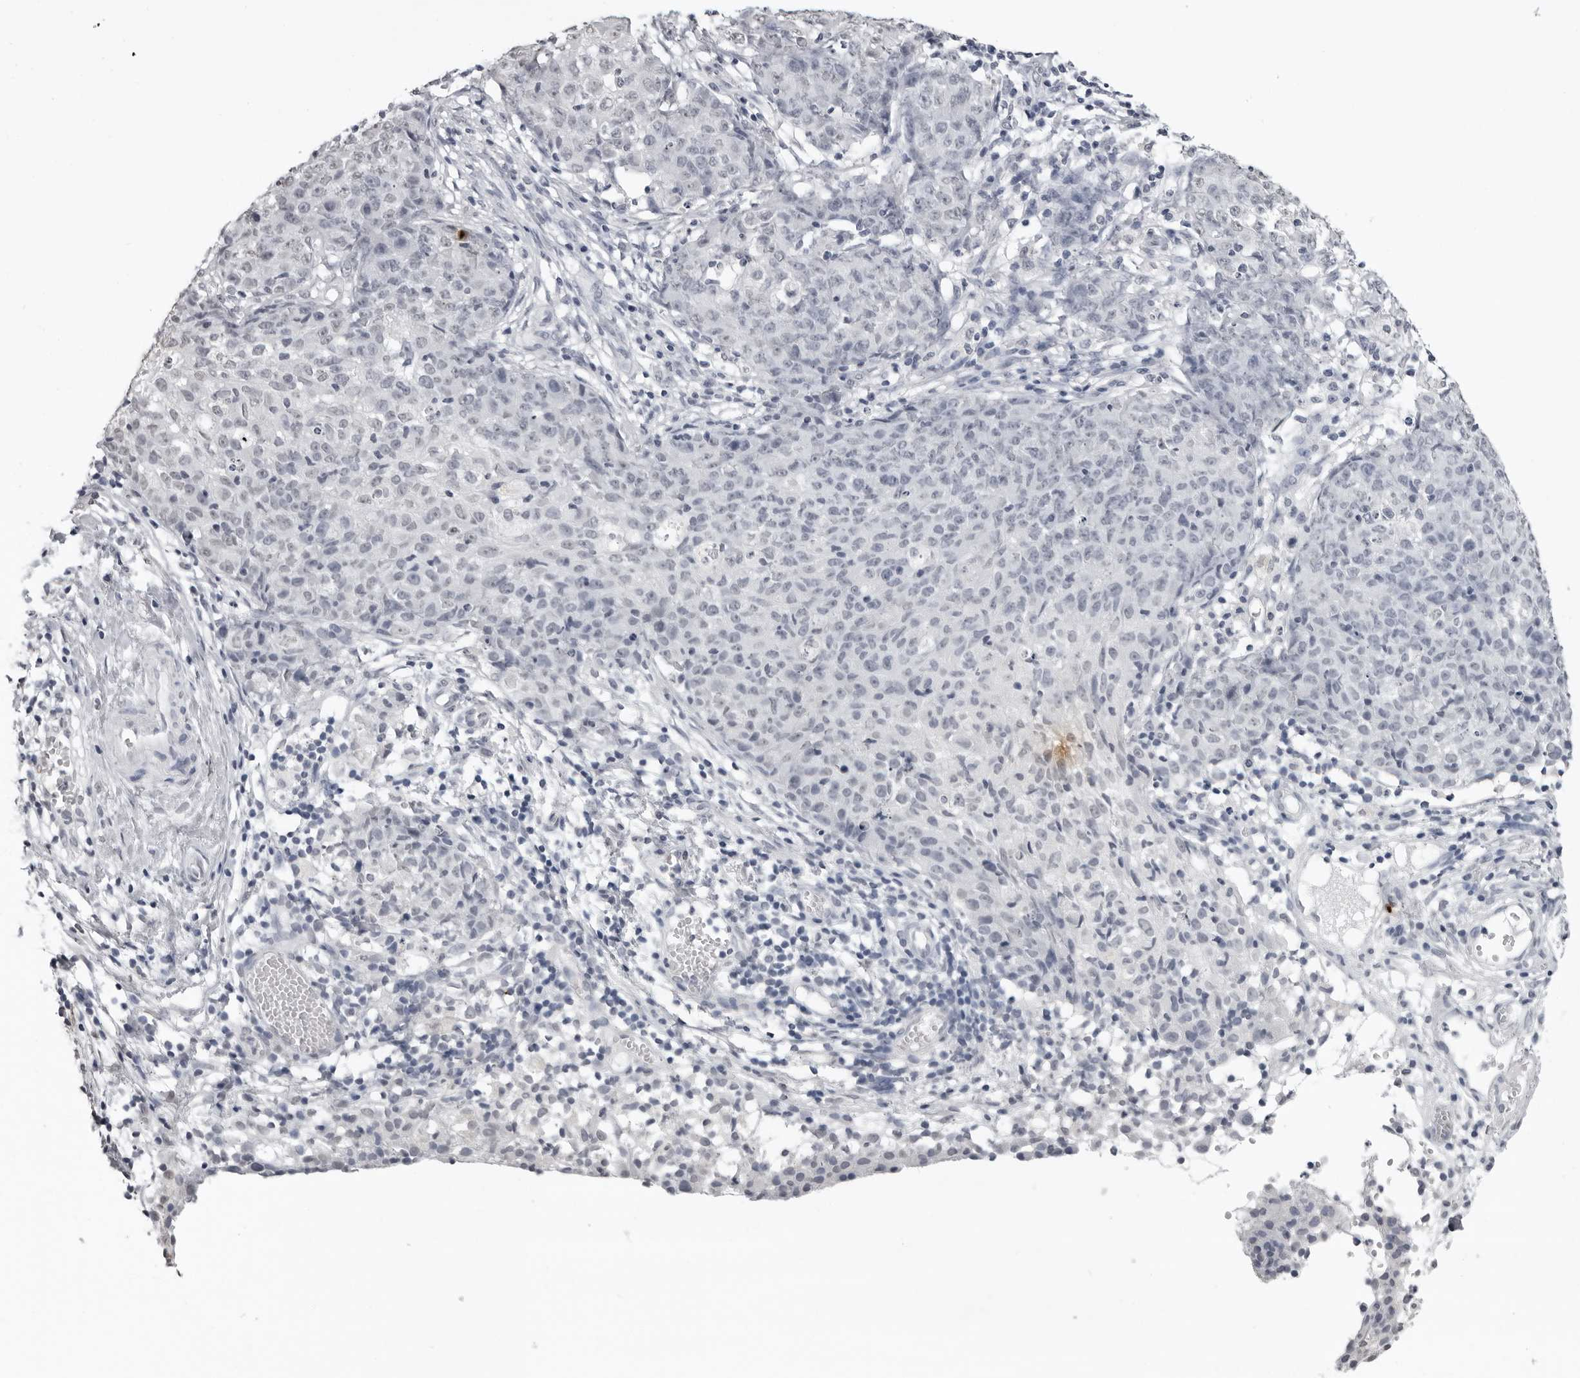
{"staining": {"intensity": "negative", "quantity": "none", "location": "none"}, "tissue": "ovarian cancer", "cell_type": "Tumor cells", "image_type": "cancer", "snomed": [{"axis": "morphology", "description": "Carcinoma, endometroid"}, {"axis": "topography", "description": "Ovary"}], "caption": "Tumor cells are negative for brown protein staining in ovarian cancer (endometroid carcinoma). The staining was performed using DAB to visualize the protein expression in brown, while the nuclei were stained in blue with hematoxylin (Magnification: 20x).", "gene": "HEPACAM", "patient": {"sex": "female", "age": 42}}